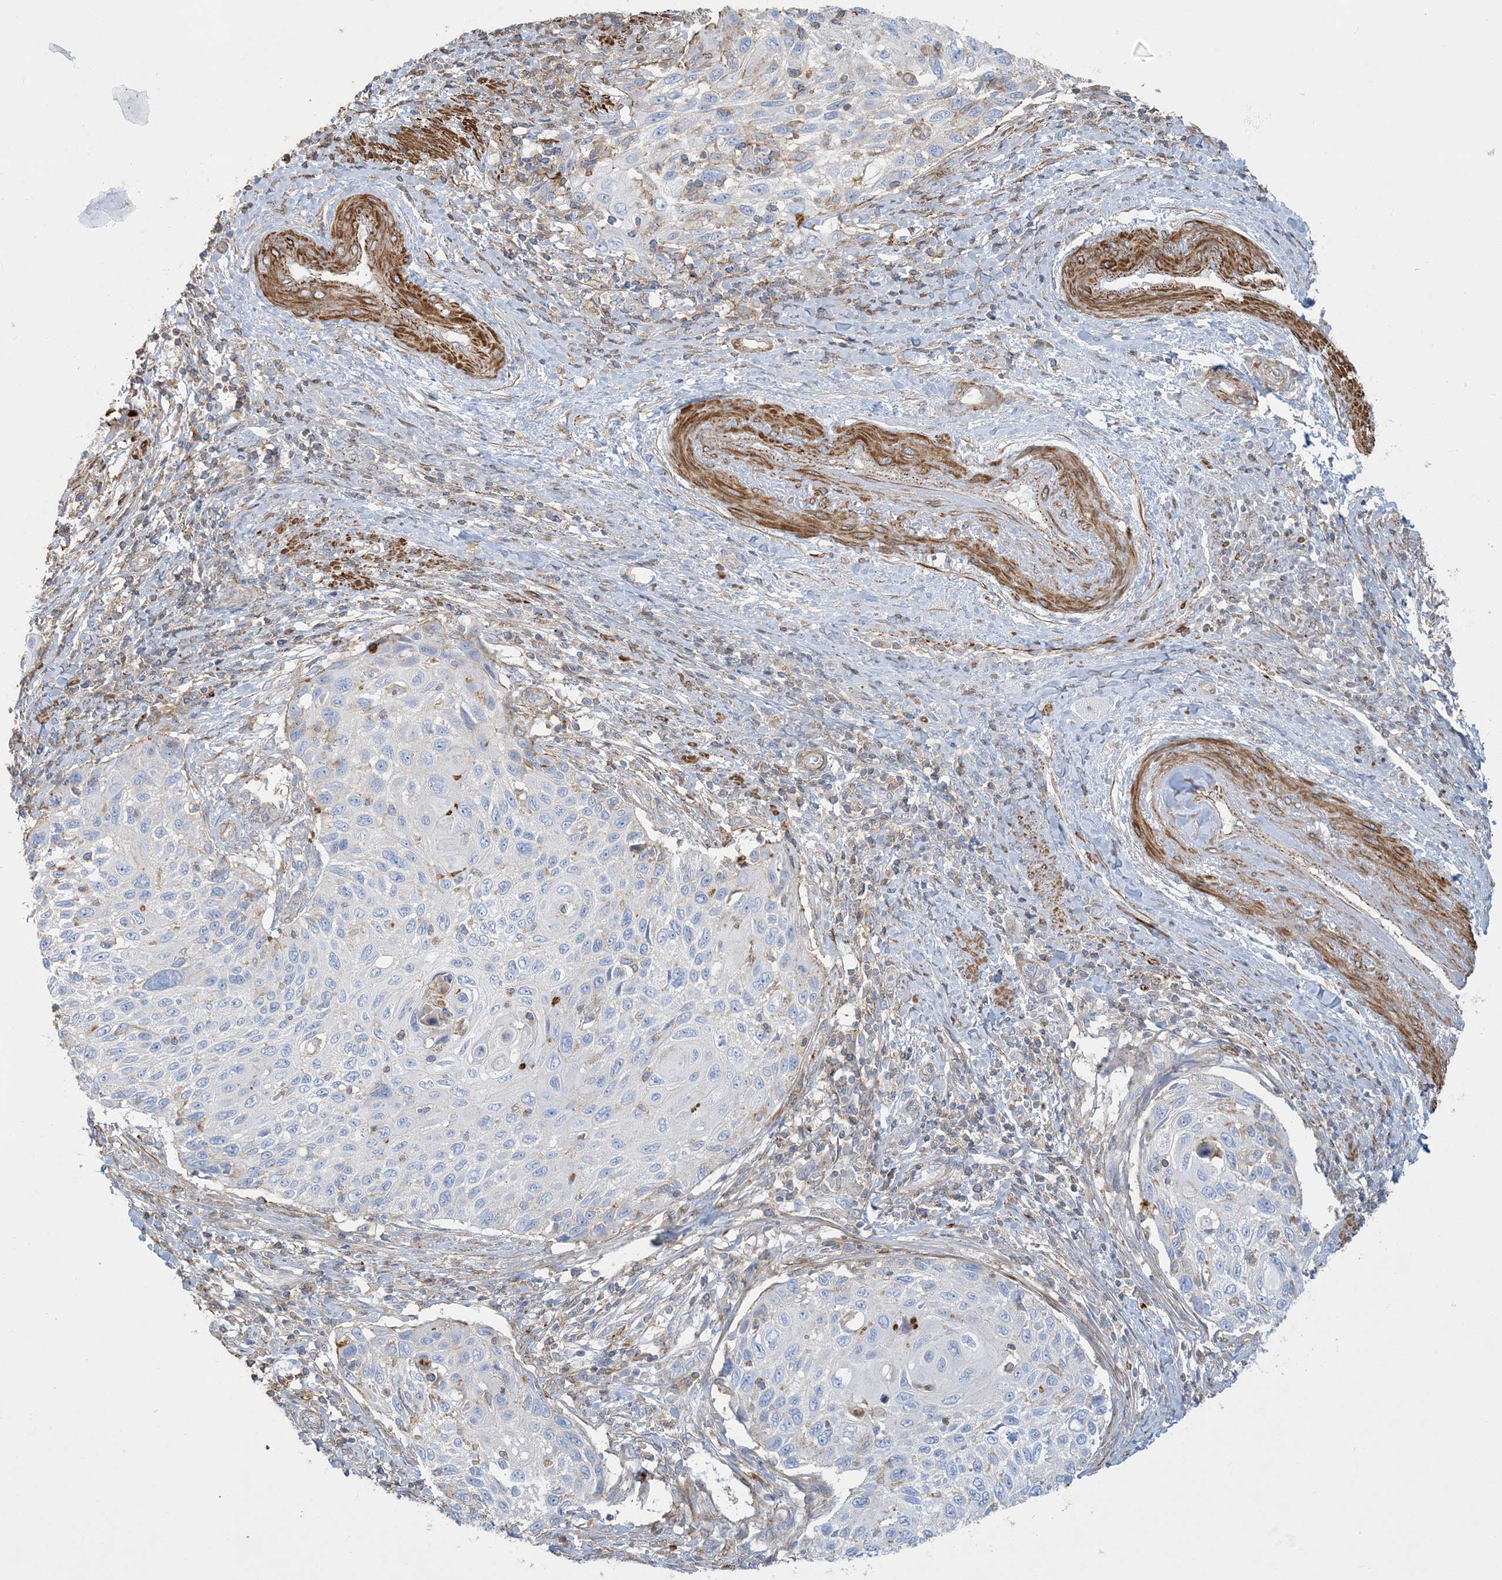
{"staining": {"intensity": "negative", "quantity": "none", "location": "none"}, "tissue": "cervical cancer", "cell_type": "Tumor cells", "image_type": "cancer", "snomed": [{"axis": "morphology", "description": "Squamous cell carcinoma, NOS"}, {"axis": "topography", "description": "Cervix"}], "caption": "DAB (3,3'-diaminobenzidine) immunohistochemical staining of squamous cell carcinoma (cervical) displays no significant expression in tumor cells.", "gene": "GTF3C2", "patient": {"sex": "female", "age": 70}}